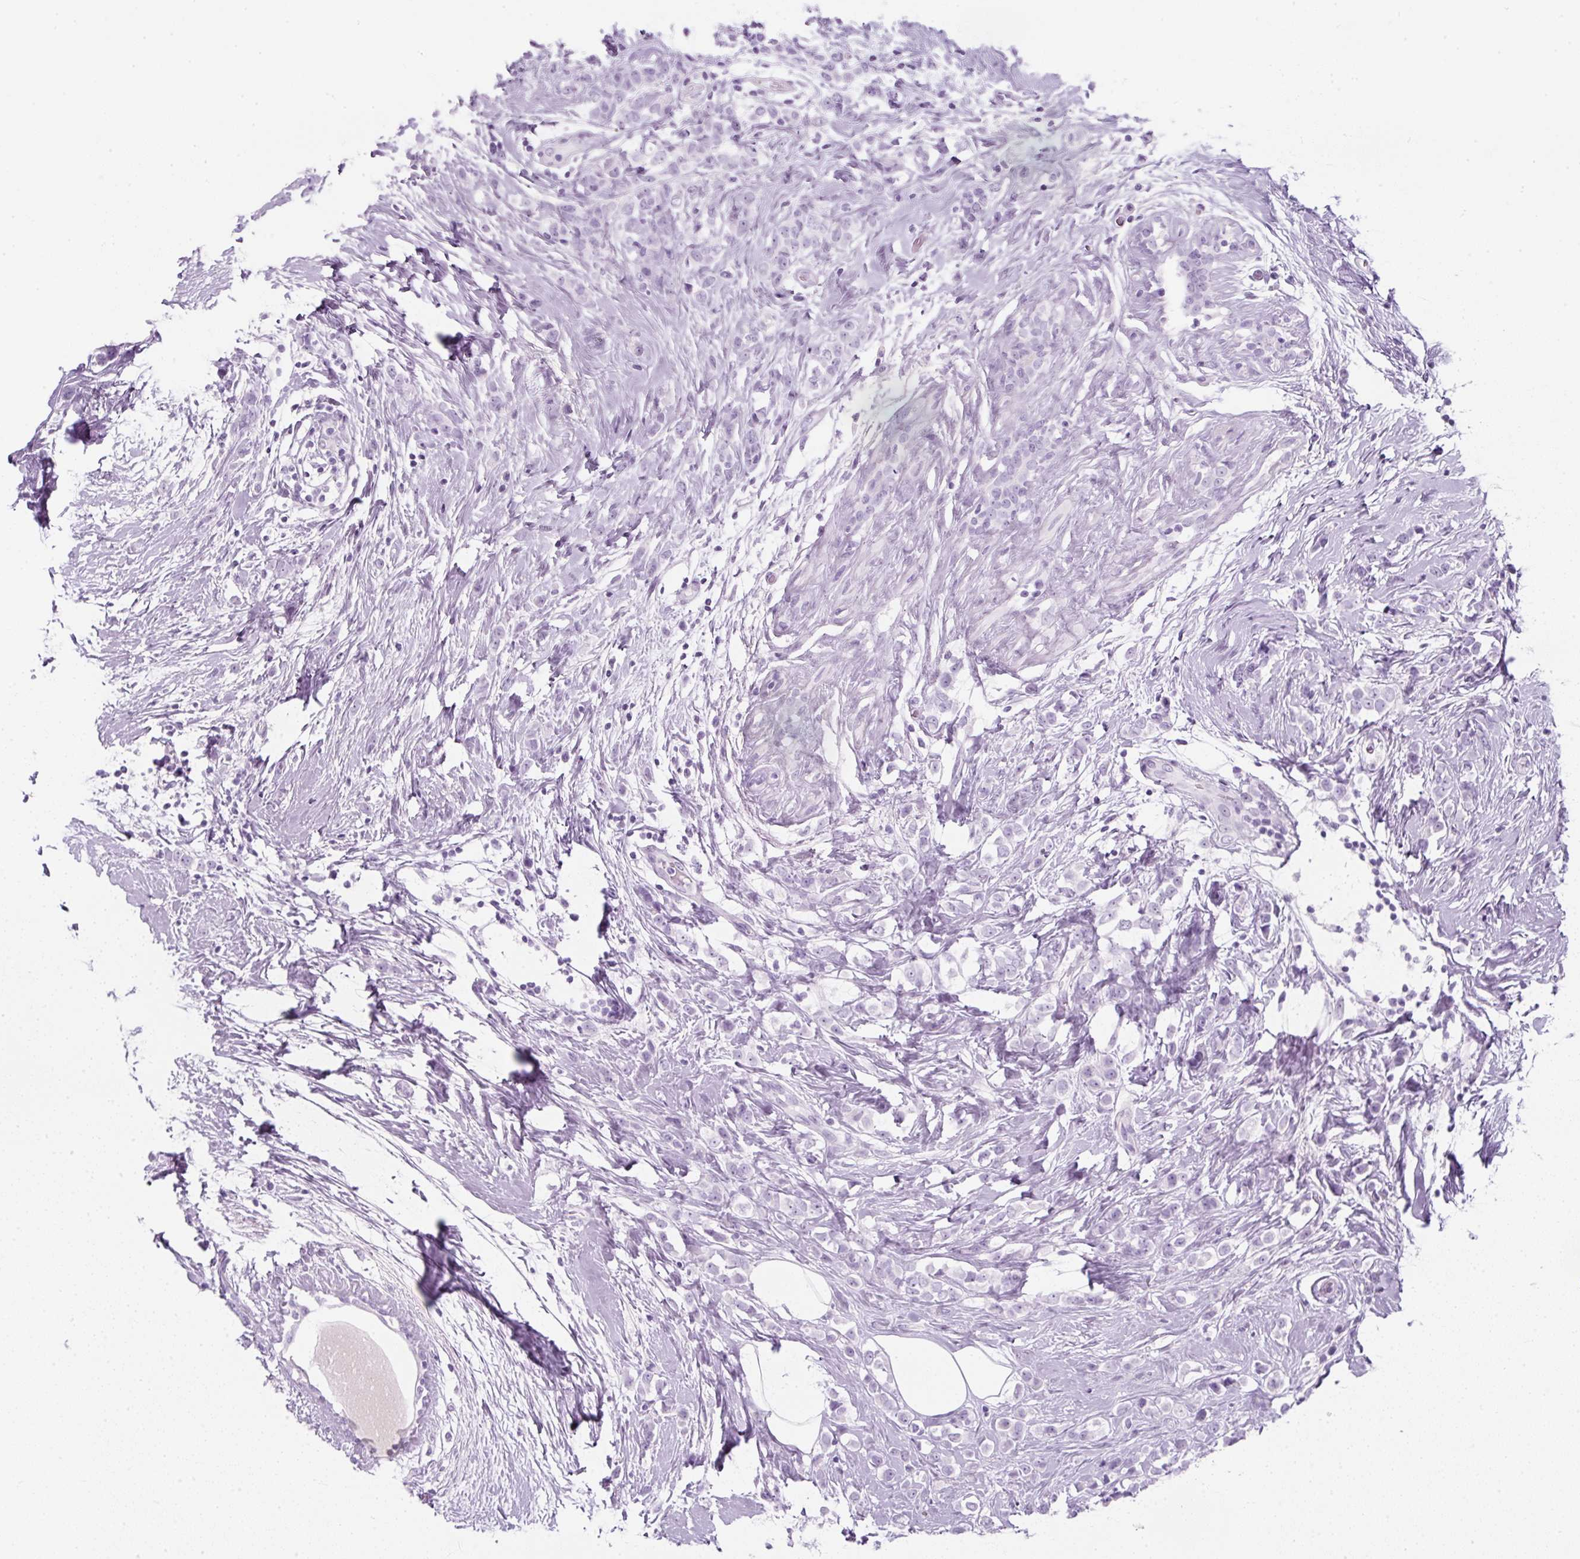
{"staining": {"intensity": "negative", "quantity": "none", "location": "none"}, "tissue": "breast cancer", "cell_type": "Tumor cells", "image_type": "cancer", "snomed": [{"axis": "morphology", "description": "Duct carcinoma"}, {"axis": "topography", "description": "Breast"}], "caption": "IHC histopathology image of intraductal carcinoma (breast) stained for a protein (brown), which reveals no expression in tumor cells. (Immunohistochemistry (ihc), brightfield microscopy, high magnification).", "gene": "PF4V1", "patient": {"sex": "female", "age": 80}}